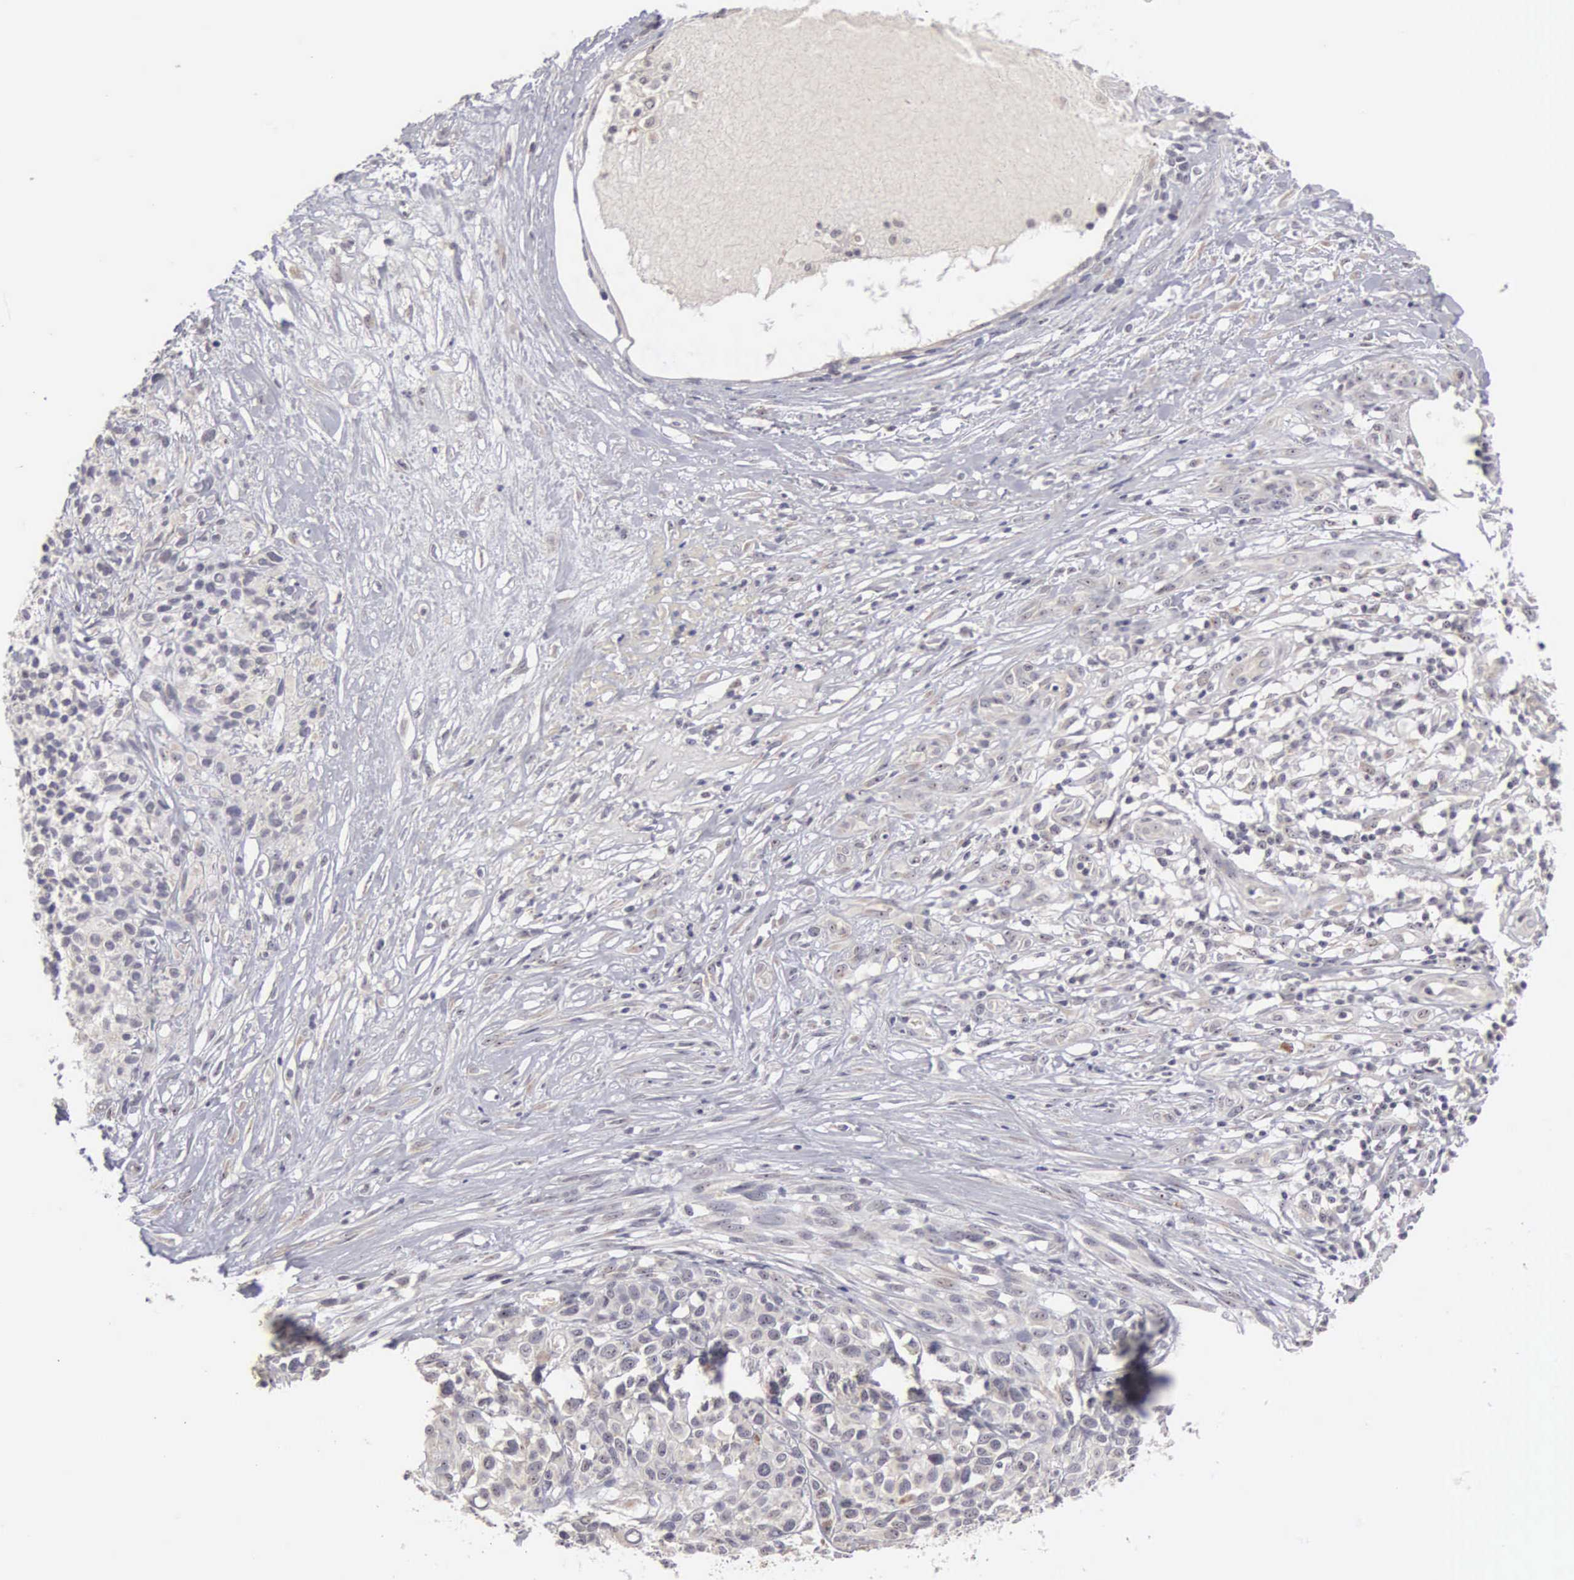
{"staining": {"intensity": "negative", "quantity": "none", "location": "none"}, "tissue": "melanoma", "cell_type": "Tumor cells", "image_type": "cancer", "snomed": [{"axis": "morphology", "description": "Malignant melanoma, NOS"}, {"axis": "topography", "description": "Skin"}], "caption": "This is an immunohistochemistry (IHC) photomicrograph of human melanoma. There is no staining in tumor cells.", "gene": "AMN", "patient": {"sex": "female", "age": 85}}